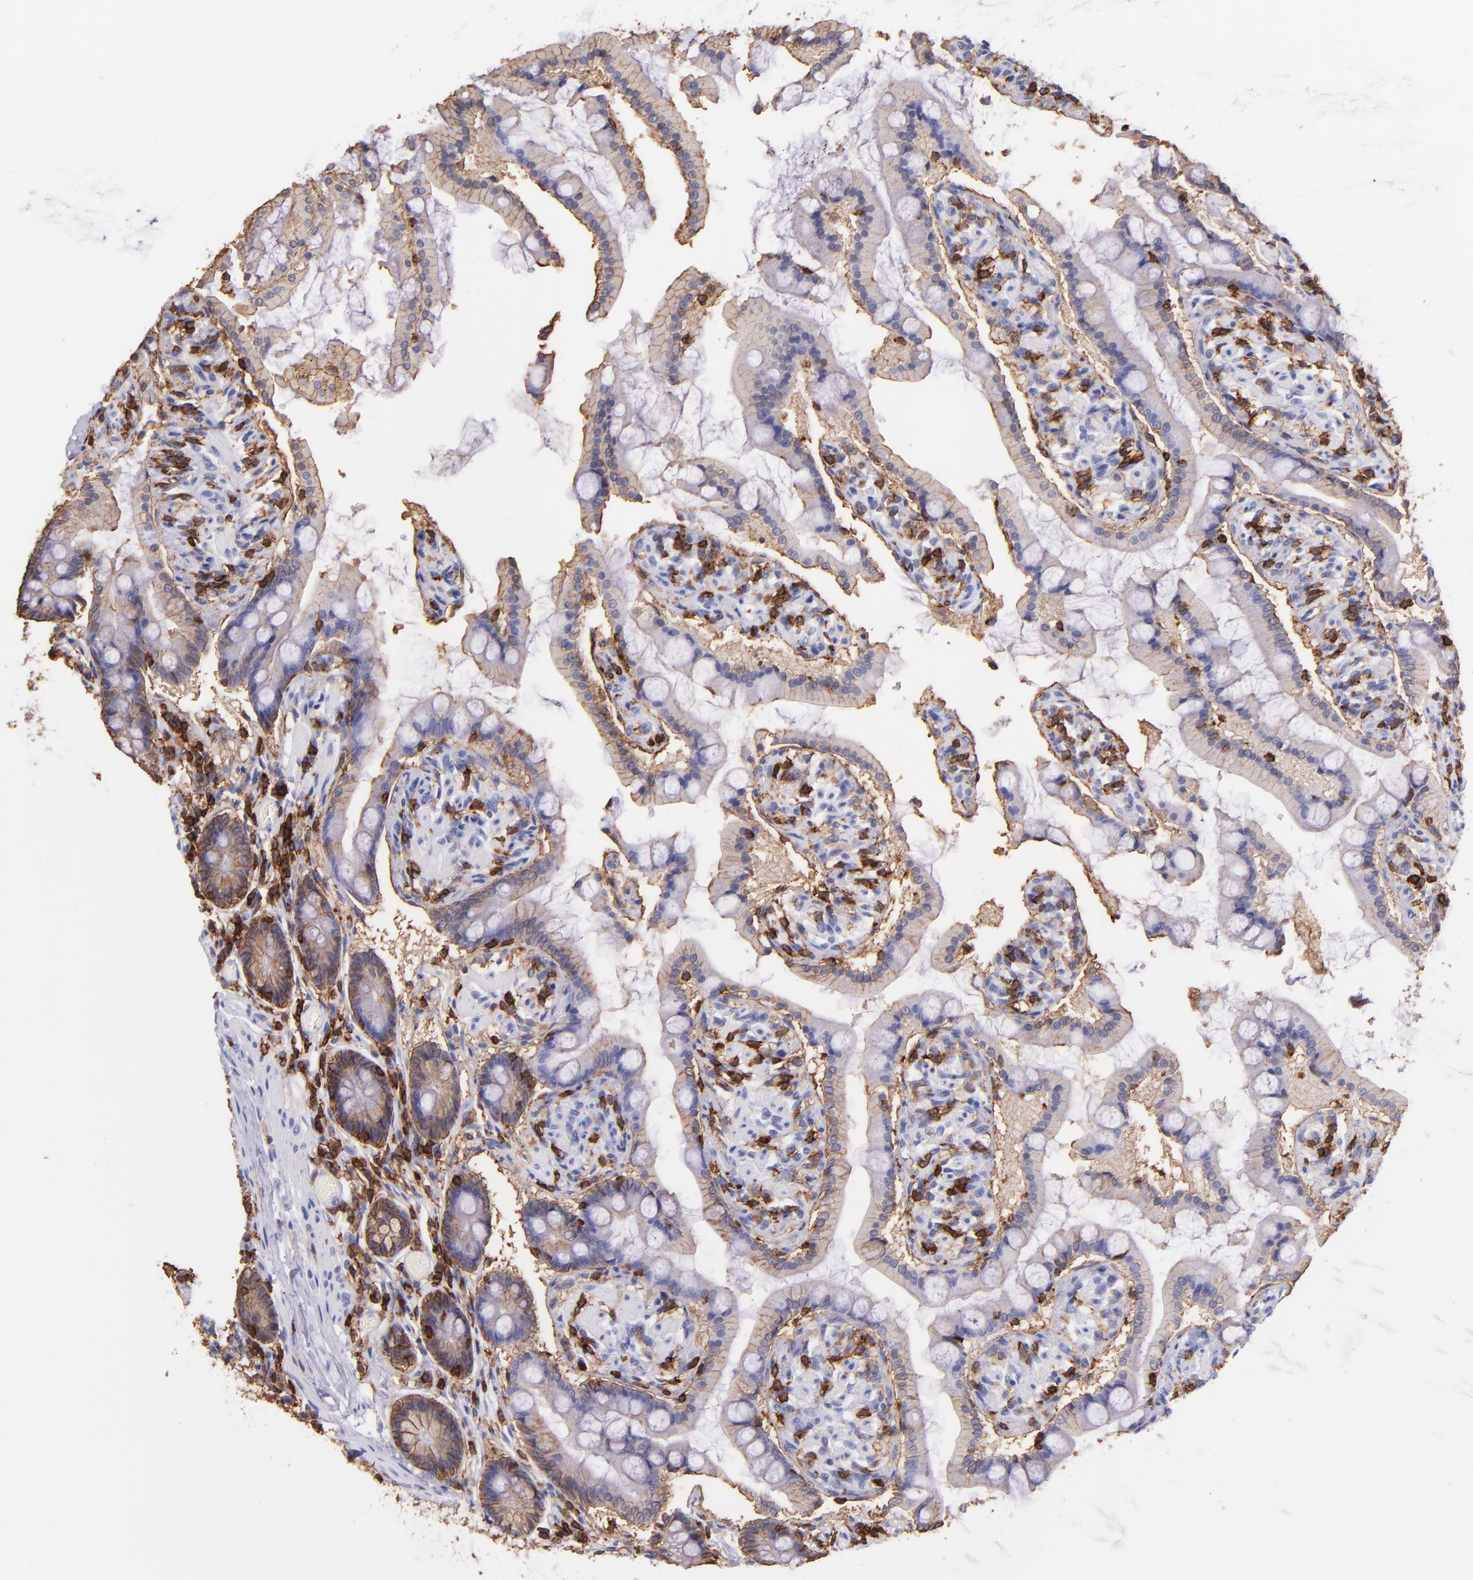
{"staining": {"intensity": "weak", "quantity": "<25%", "location": "cytoplasmic/membranous"}, "tissue": "small intestine", "cell_type": "Glandular cells", "image_type": "normal", "snomed": [{"axis": "morphology", "description": "Normal tissue, NOS"}, {"axis": "topography", "description": "Small intestine"}], "caption": "Immunohistochemical staining of unremarkable human small intestine exhibits no significant positivity in glandular cells. Nuclei are stained in blue.", "gene": "SPN", "patient": {"sex": "male", "age": 41}}